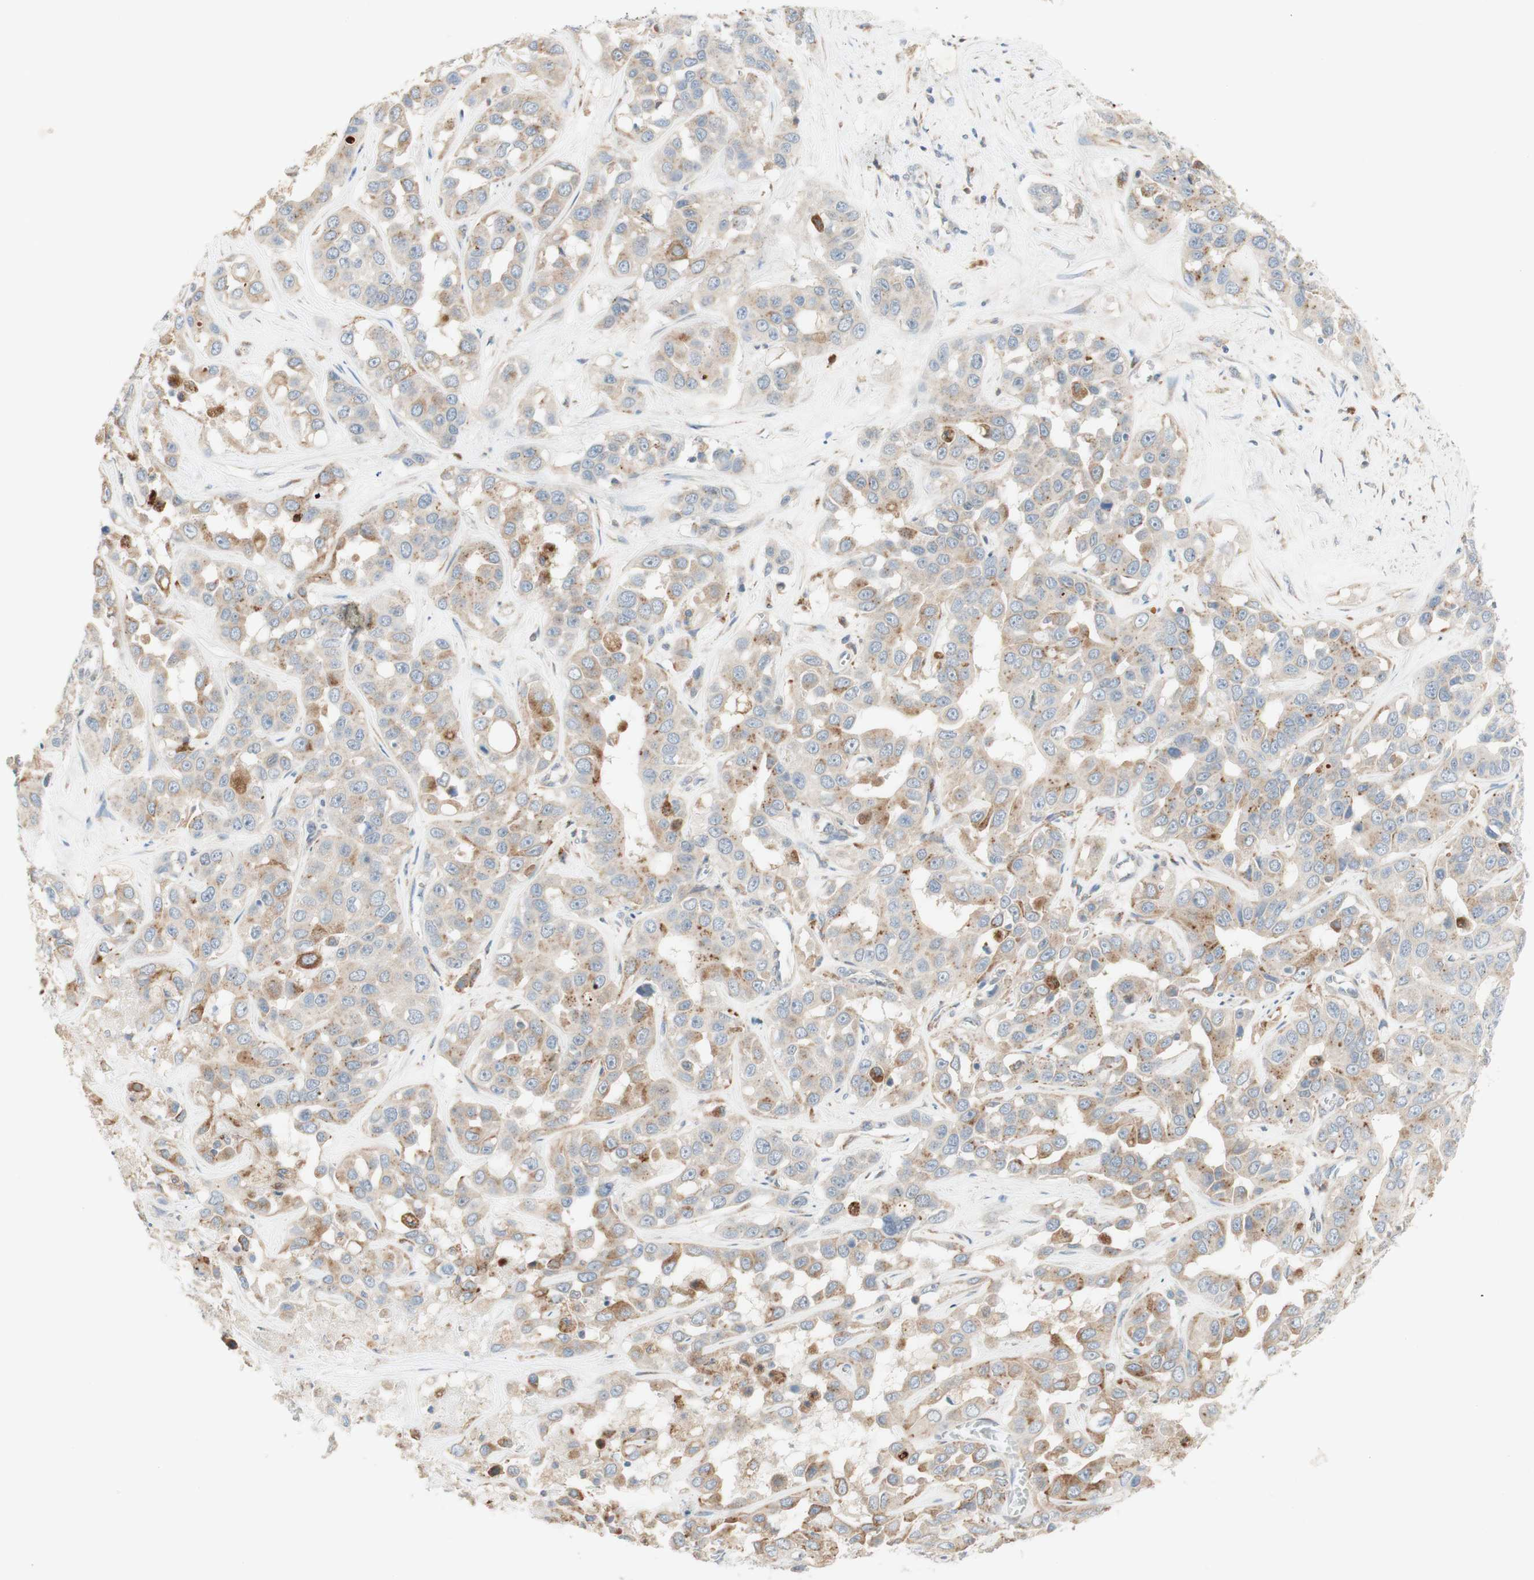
{"staining": {"intensity": "weak", "quantity": ">75%", "location": "cytoplasmic/membranous"}, "tissue": "liver cancer", "cell_type": "Tumor cells", "image_type": "cancer", "snomed": [{"axis": "morphology", "description": "Cholangiocarcinoma"}, {"axis": "topography", "description": "Liver"}], "caption": "Protein staining of liver cancer tissue displays weak cytoplasmic/membranous positivity in approximately >75% of tumor cells.", "gene": "GAPT", "patient": {"sex": "female", "age": 52}}